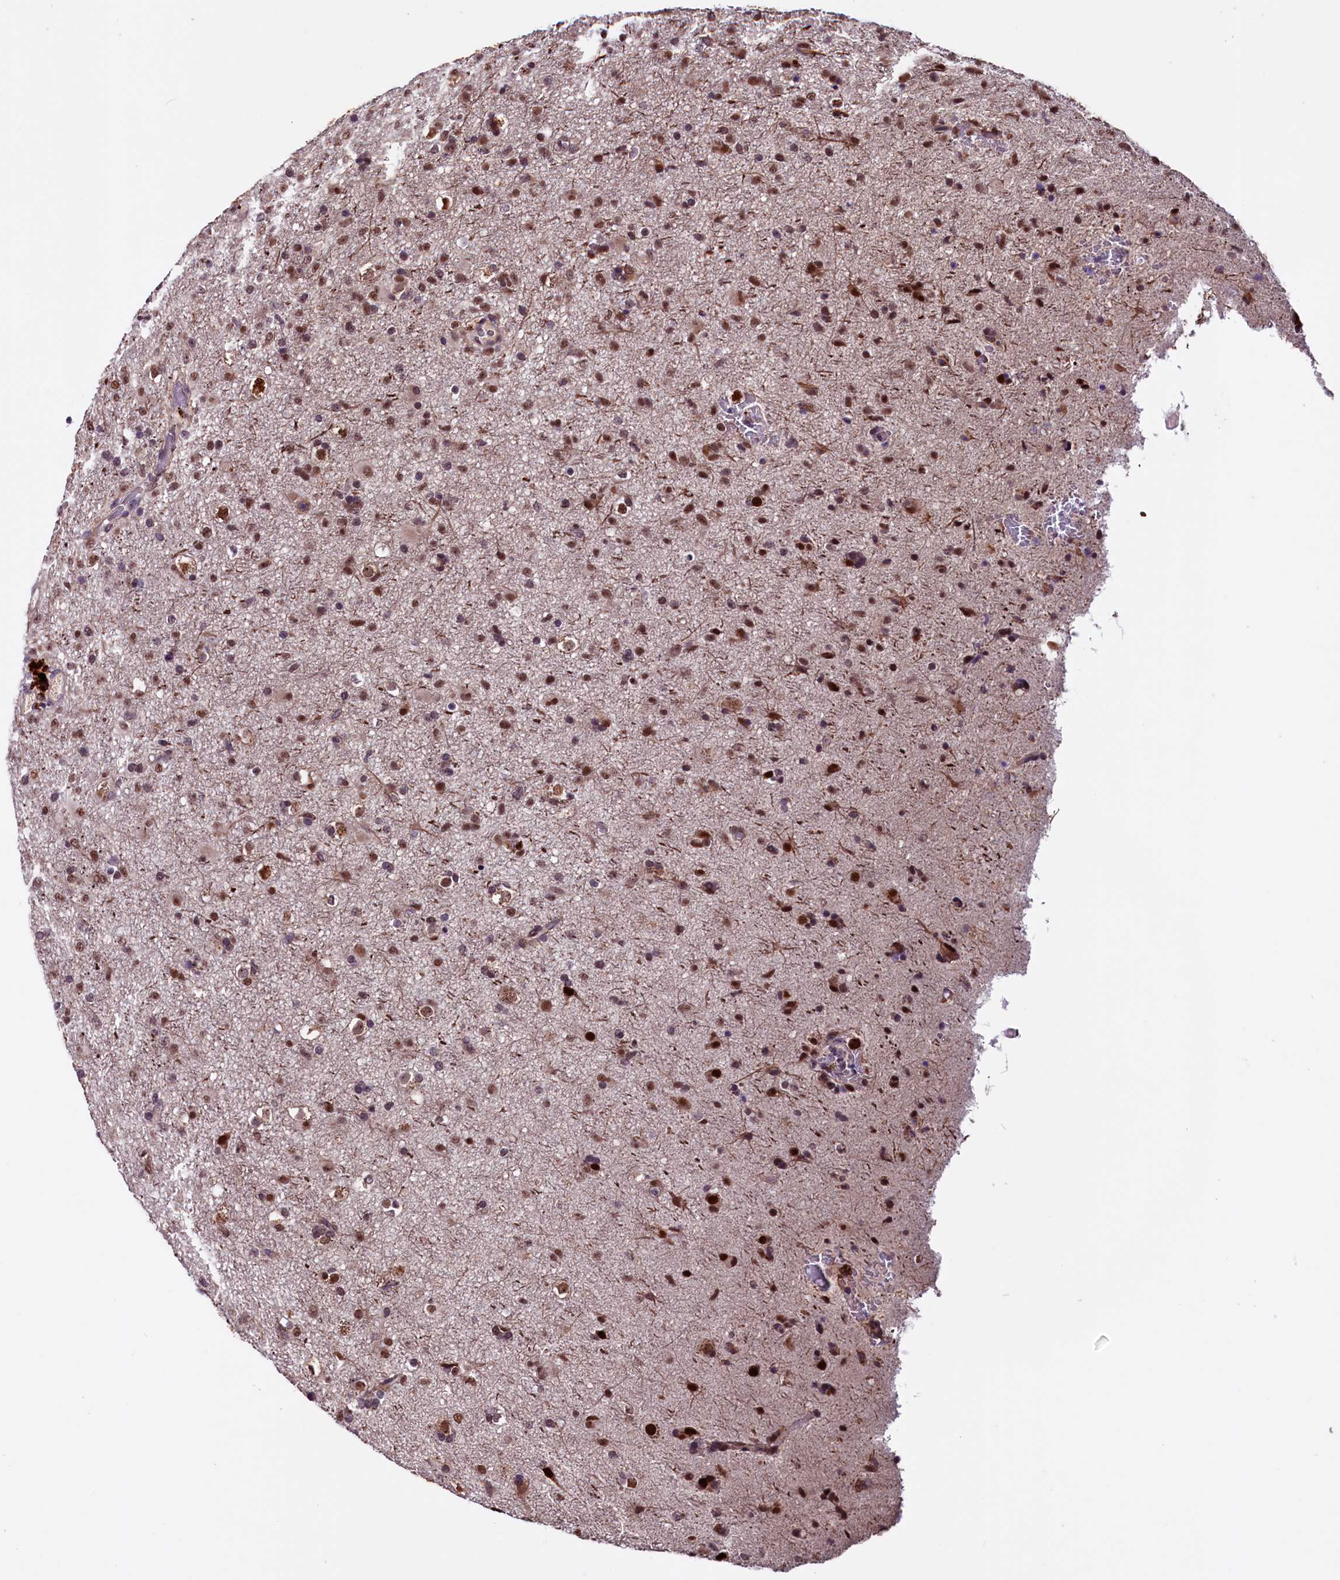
{"staining": {"intensity": "moderate", "quantity": ">75%", "location": "nuclear"}, "tissue": "glioma", "cell_type": "Tumor cells", "image_type": "cancer", "snomed": [{"axis": "morphology", "description": "Glioma, malignant, Low grade"}, {"axis": "topography", "description": "Brain"}], "caption": "Malignant glioma (low-grade) was stained to show a protein in brown. There is medium levels of moderate nuclear positivity in about >75% of tumor cells. (Brightfield microscopy of DAB IHC at high magnification).", "gene": "RNMT", "patient": {"sex": "male", "age": 65}}